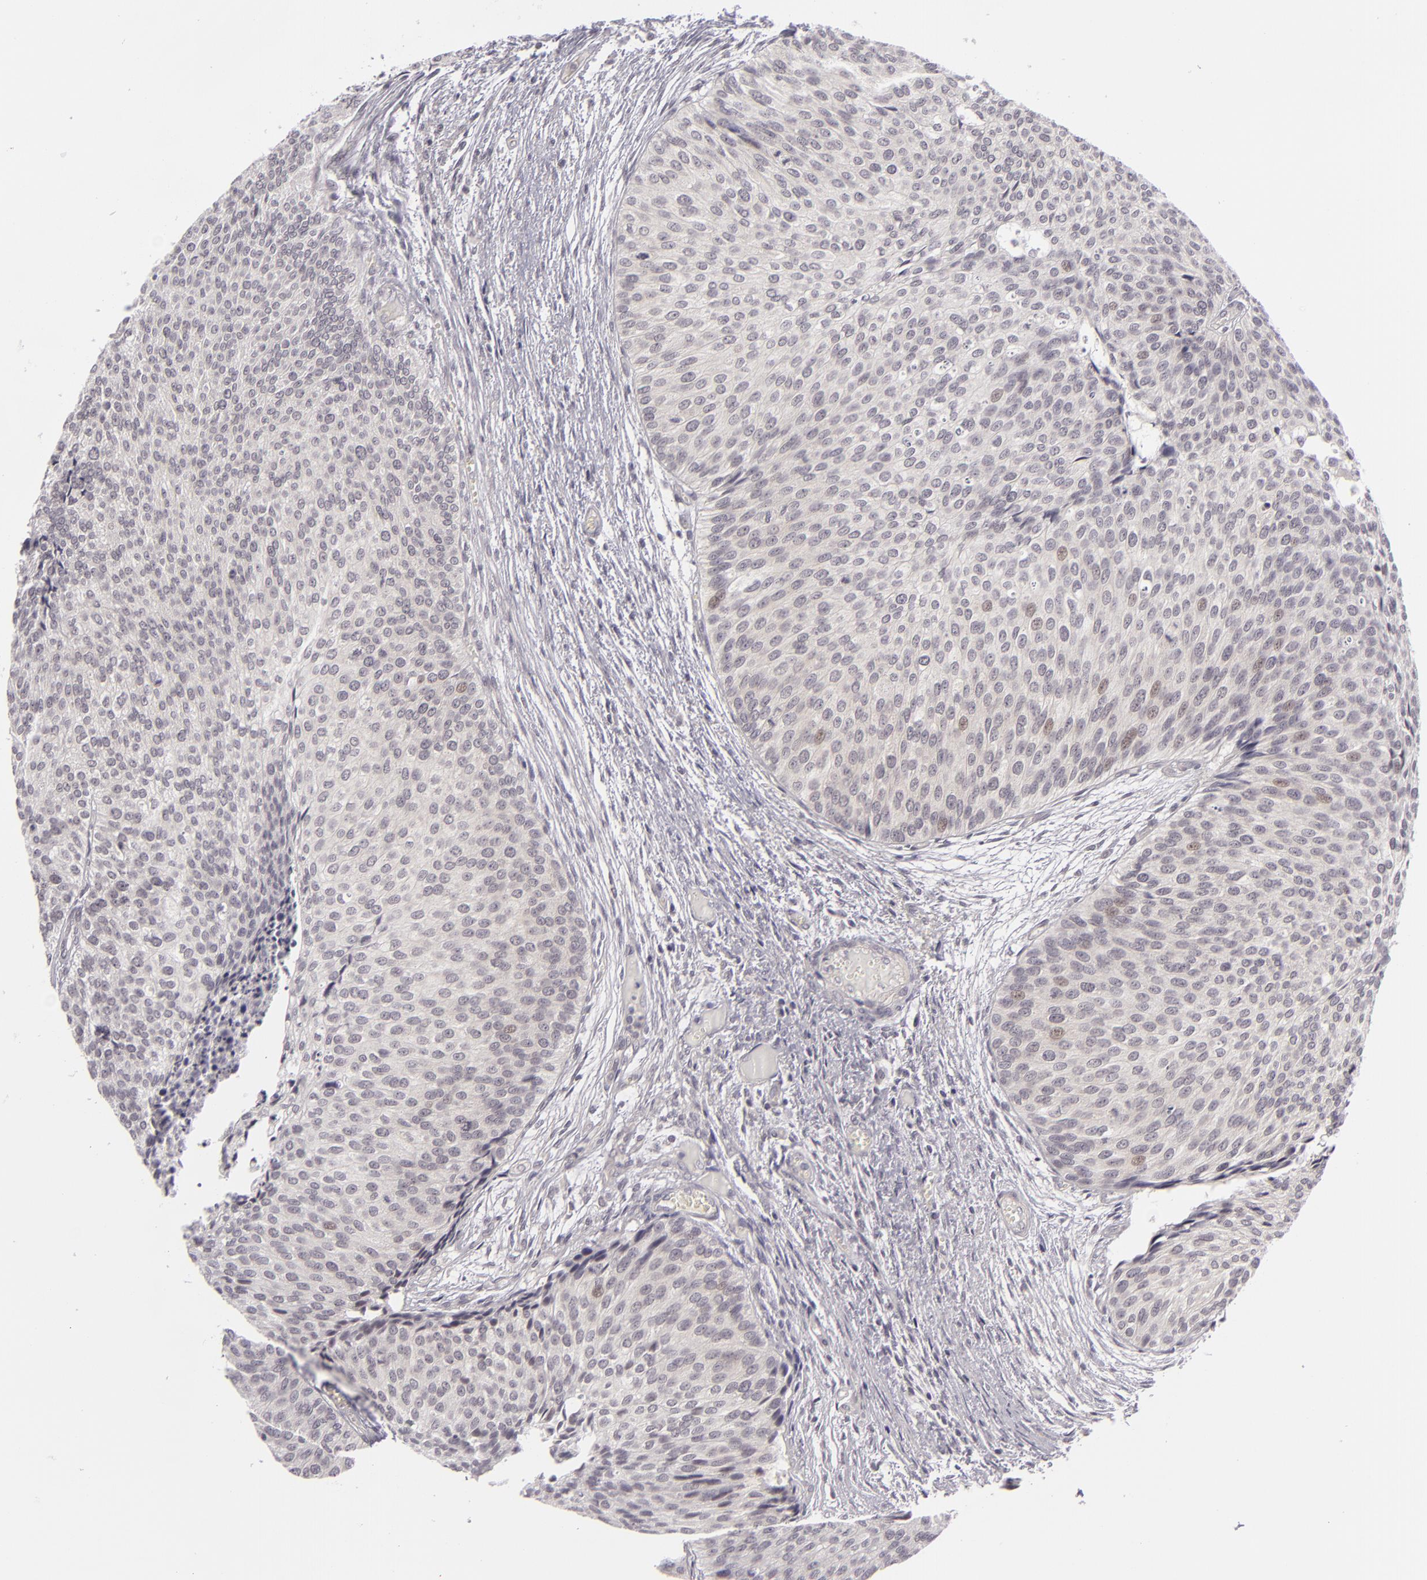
{"staining": {"intensity": "negative", "quantity": "none", "location": "none"}, "tissue": "urothelial cancer", "cell_type": "Tumor cells", "image_type": "cancer", "snomed": [{"axis": "morphology", "description": "Urothelial carcinoma, Low grade"}, {"axis": "topography", "description": "Urinary bladder"}], "caption": "High magnification brightfield microscopy of urothelial cancer stained with DAB (3,3'-diaminobenzidine) (brown) and counterstained with hematoxylin (blue): tumor cells show no significant expression. (DAB immunohistochemistry (IHC), high magnification).", "gene": "DLG3", "patient": {"sex": "male", "age": 84}}